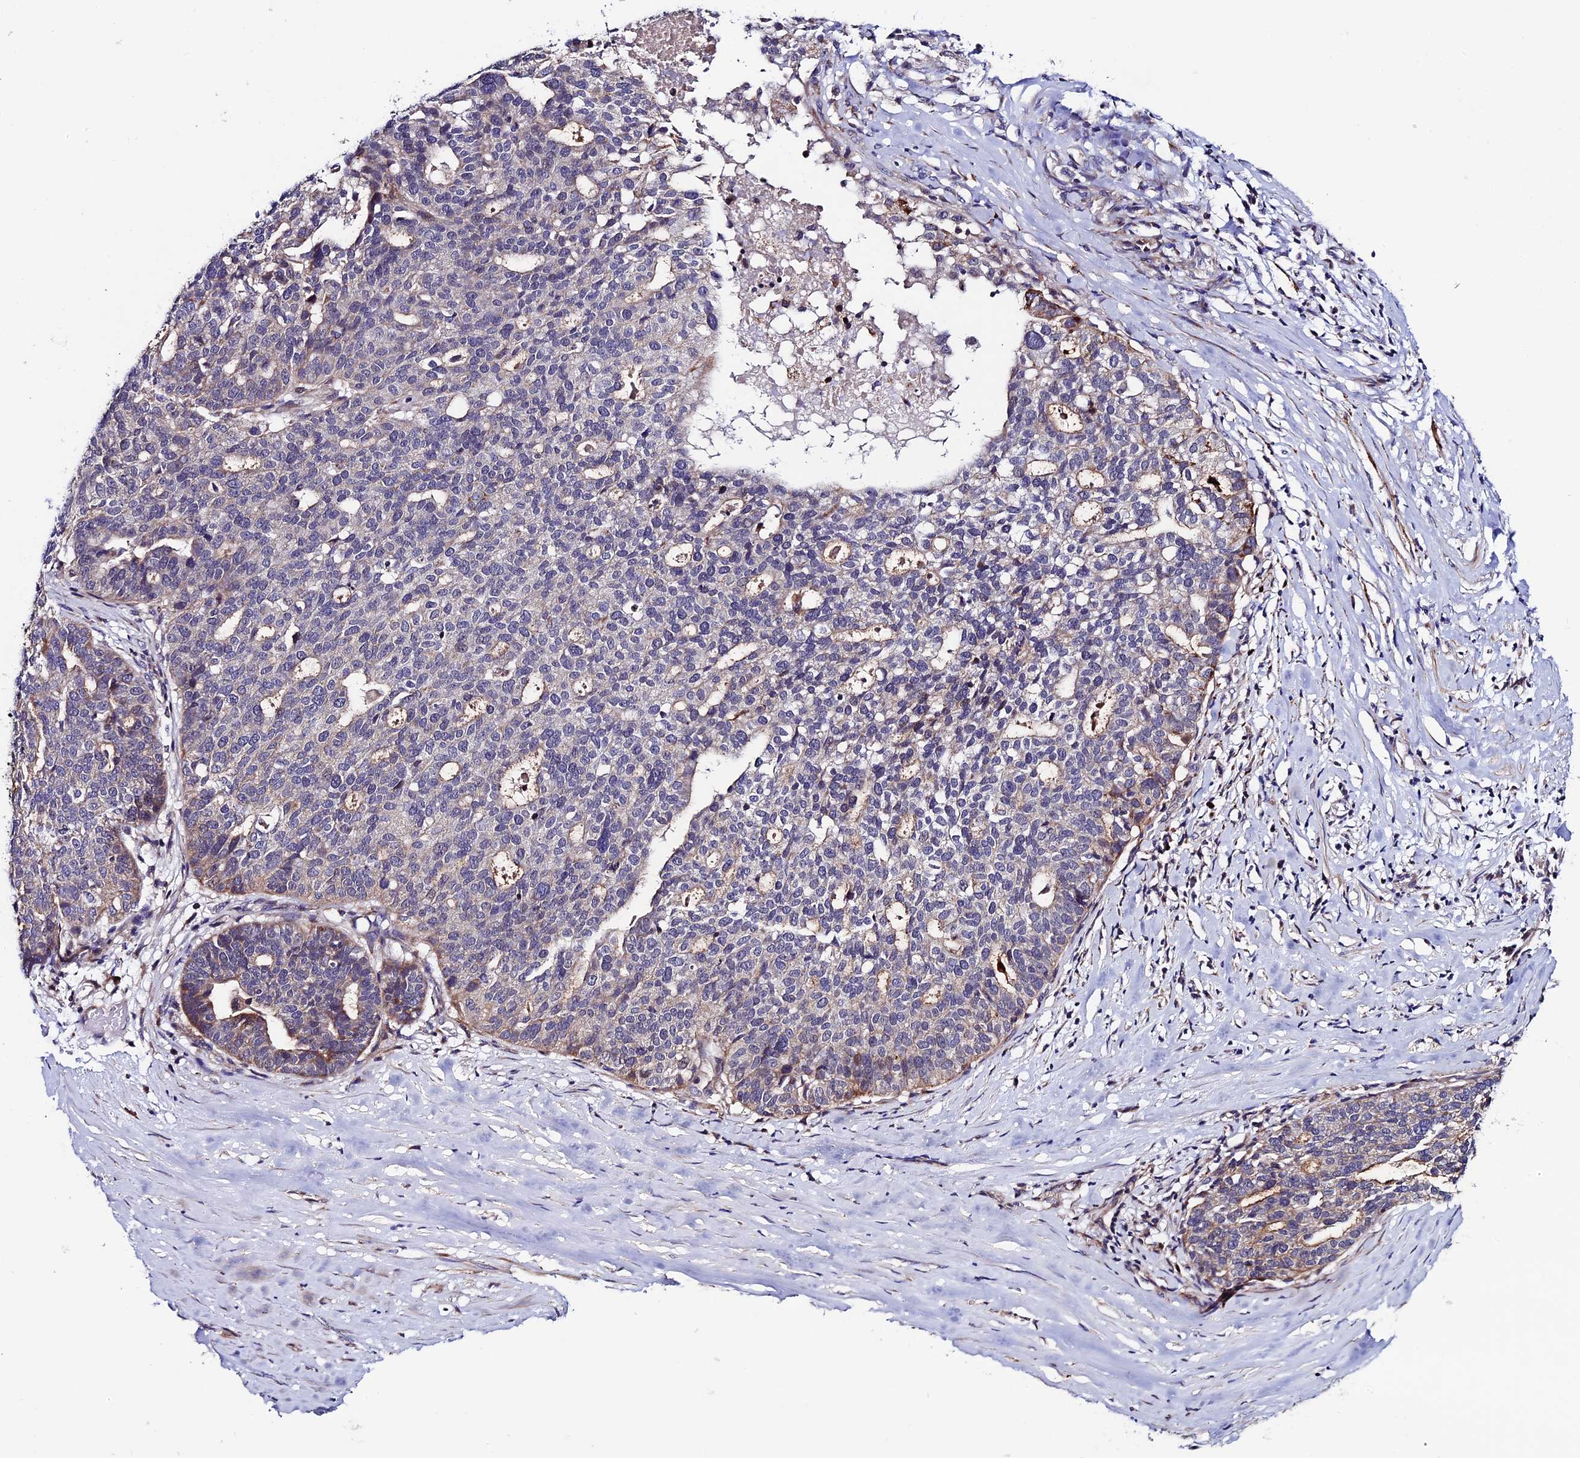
{"staining": {"intensity": "weak", "quantity": "<25%", "location": "cytoplasmic/membranous"}, "tissue": "ovarian cancer", "cell_type": "Tumor cells", "image_type": "cancer", "snomed": [{"axis": "morphology", "description": "Cystadenocarcinoma, serous, NOS"}, {"axis": "topography", "description": "Ovary"}], "caption": "This is an immunohistochemistry micrograph of serous cystadenocarcinoma (ovarian). There is no staining in tumor cells.", "gene": "RNF17", "patient": {"sex": "female", "age": 59}}